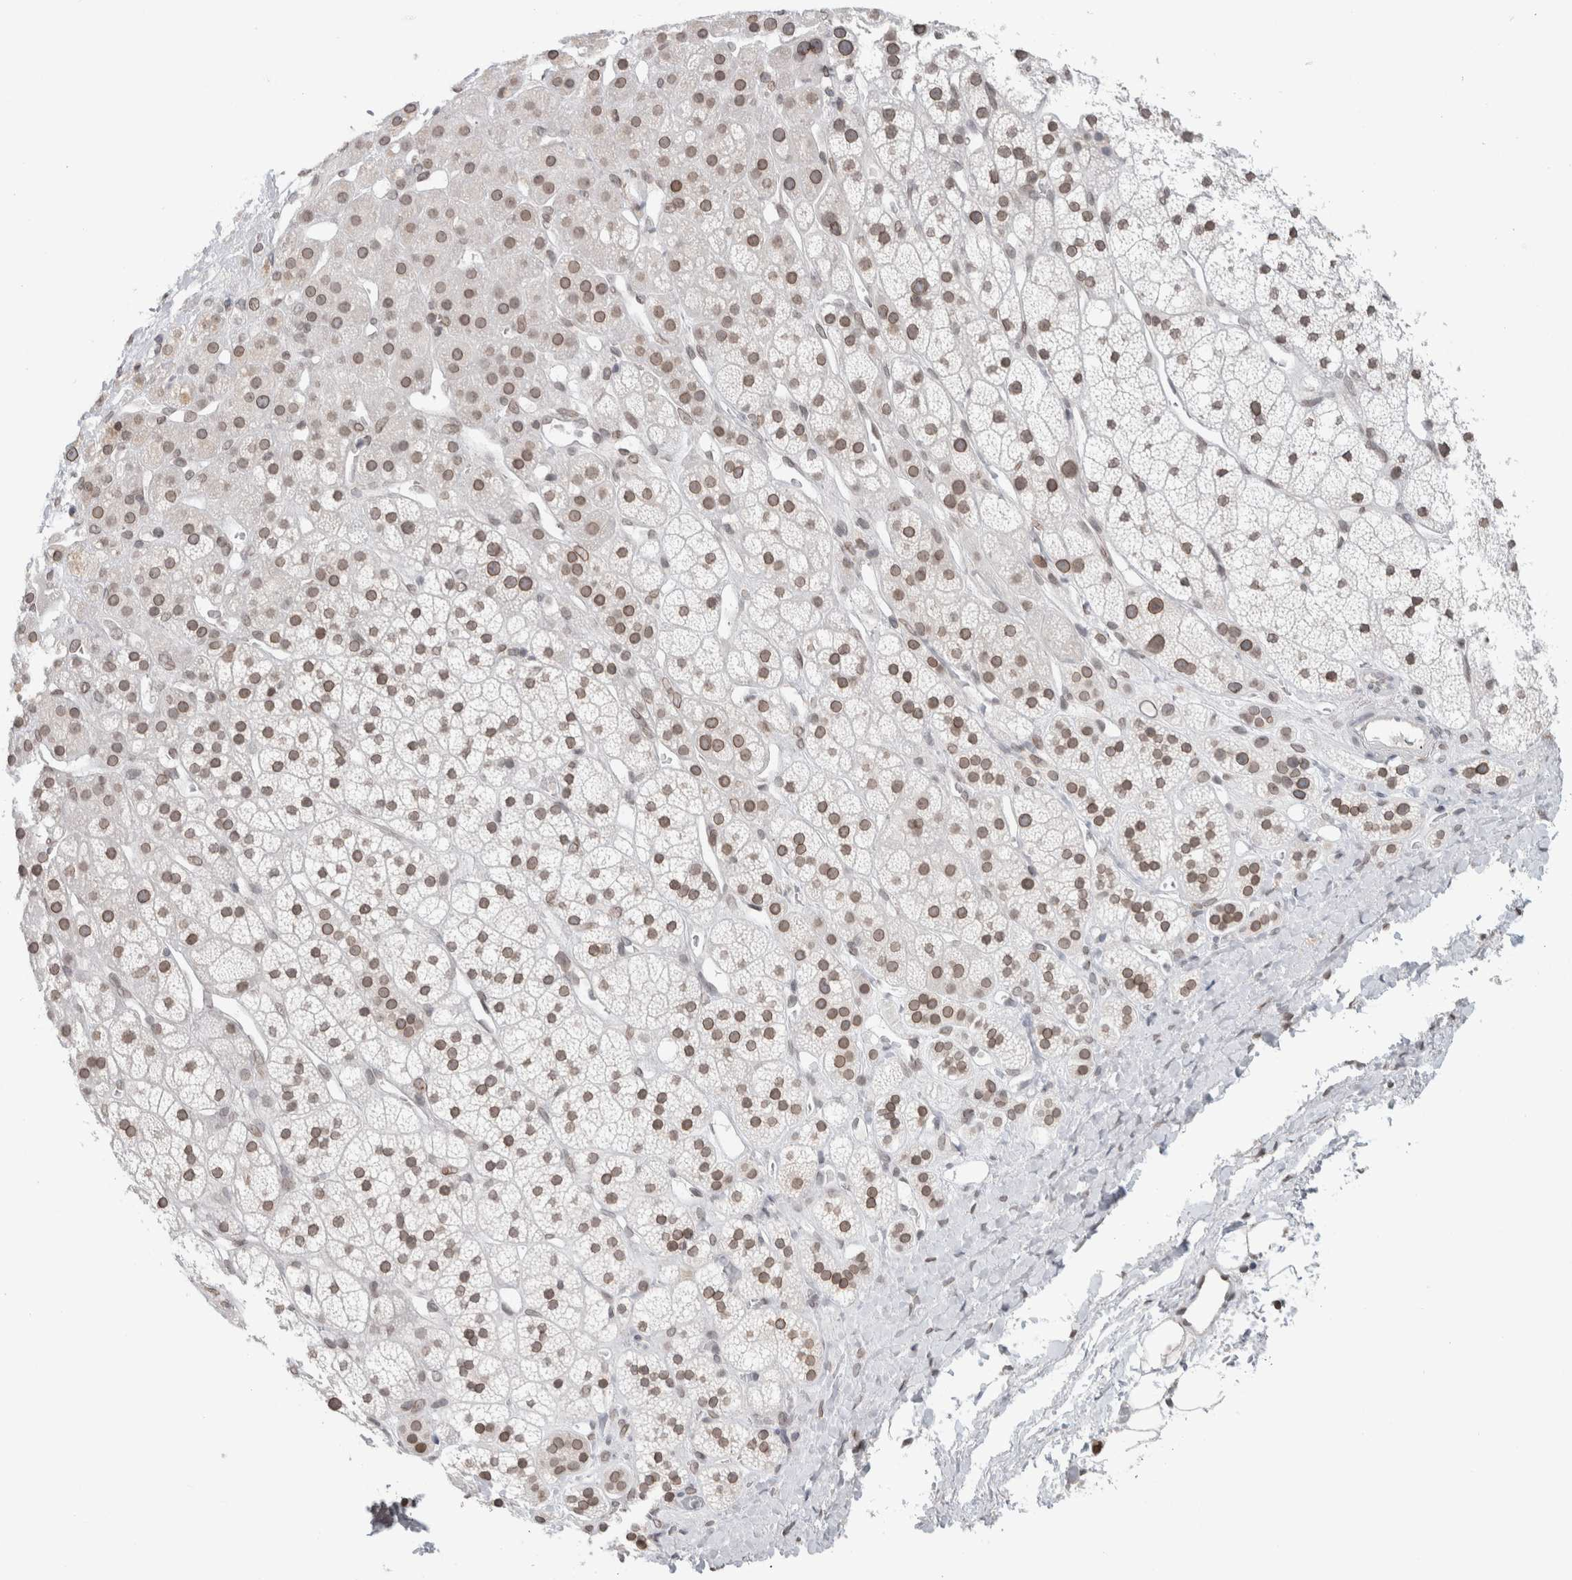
{"staining": {"intensity": "weak", "quantity": "25%-75%", "location": "cytoplasmic/membranous,nuclear"}, "tissue": "adrenal gland", "cell_type": "Glandular cells", "image_type": "normal", "snomed": [{"axis": "morphology", "description": "Normal tissue, NOS"}, {"axis": "topography", "description": "Adrenal gland"}], "caption": "A histopathology image of adrenal gland stained for a protein shows weak cytoplasmic/membranous,nuclear brown staining in glandular cells.", "gene": "ZNF770", "patient": {"sex": "male", "age": 56}}